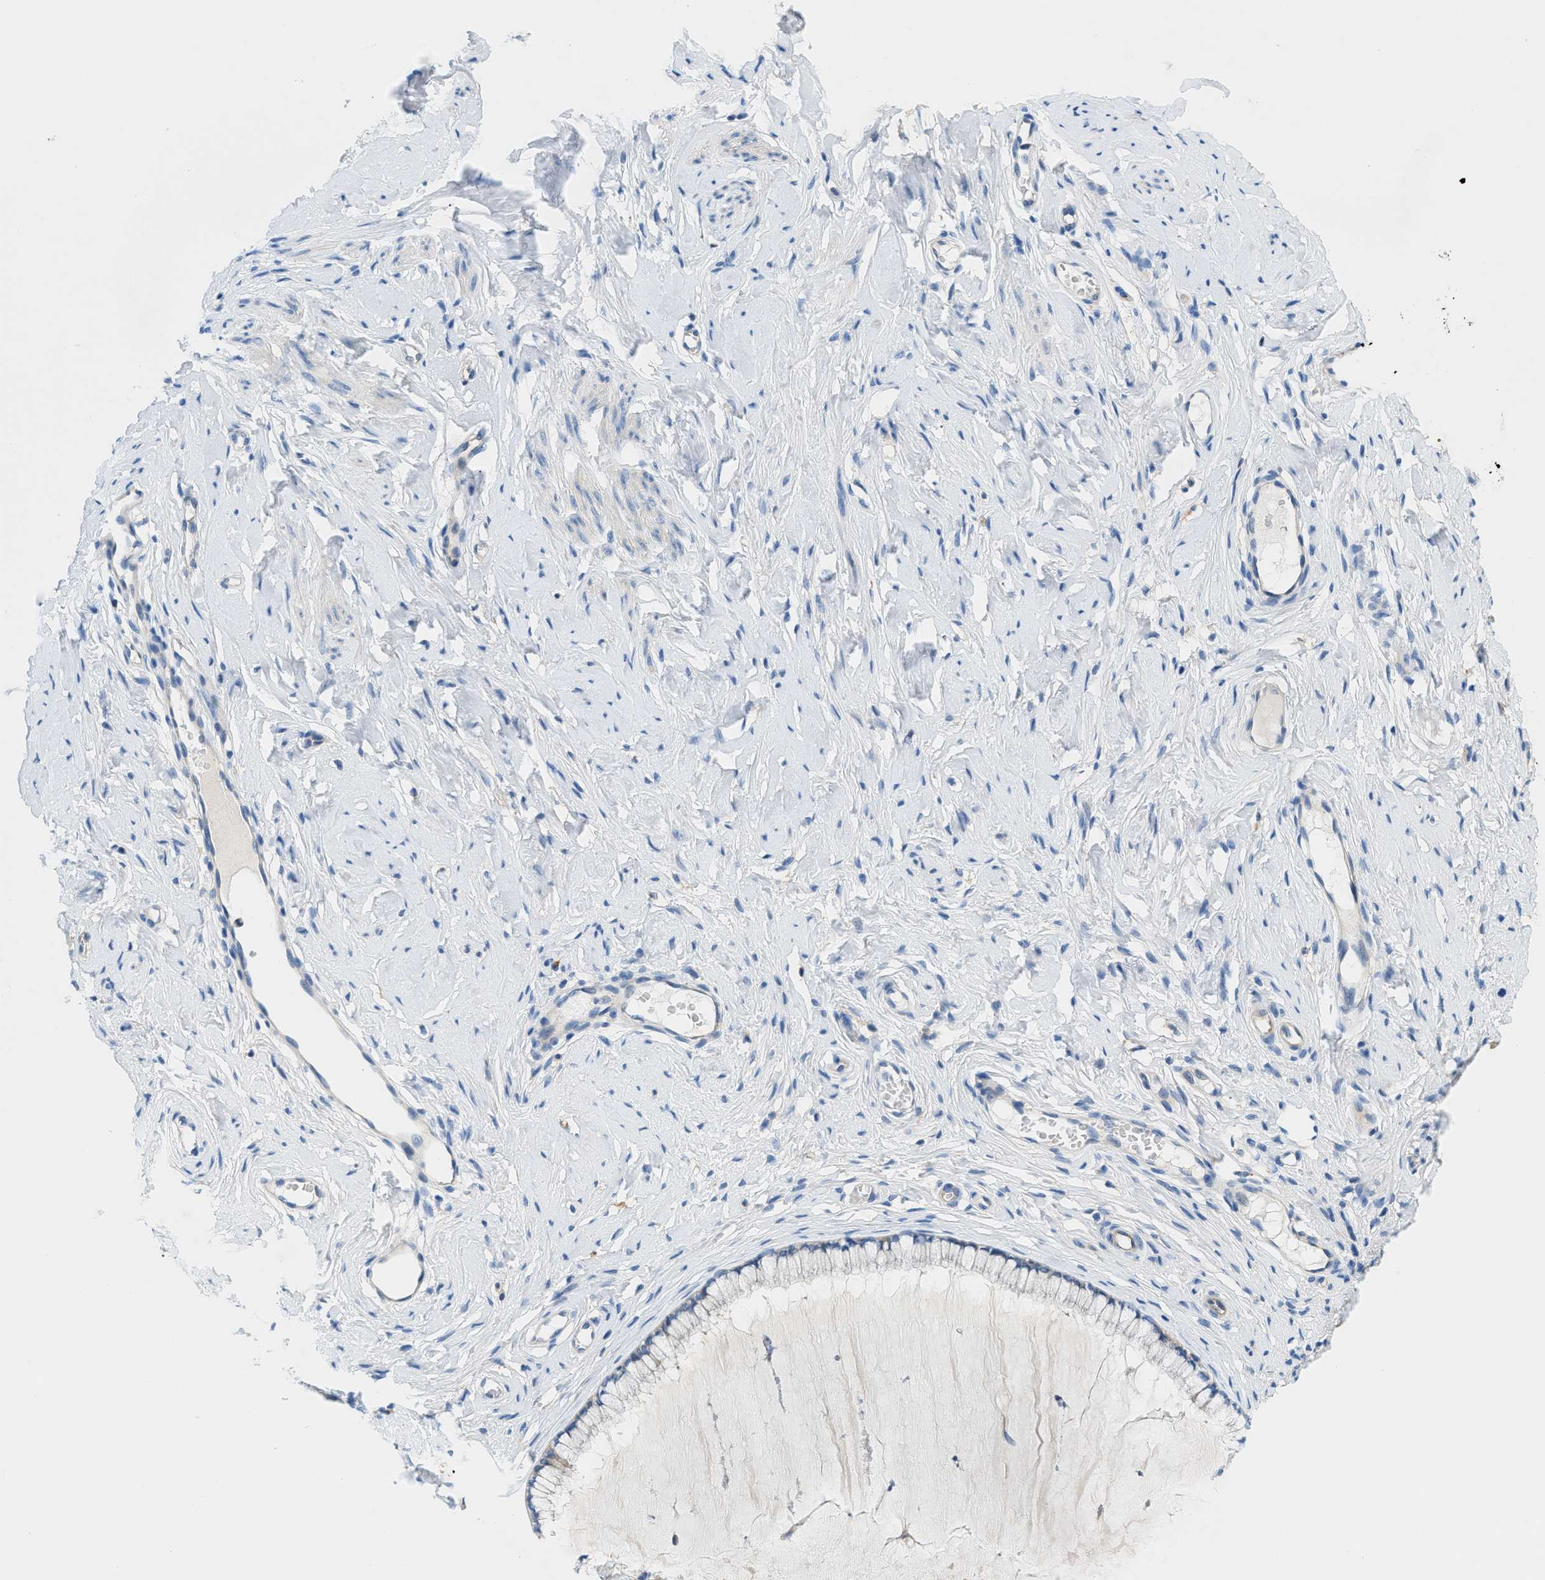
{"staining": {"intensity": "negative", "quantity": "none", "location": "none"}, "tissue": "cervix", "cell_type": "Glandular cells", "image_type": "normal", "snomed": [{"axis": "morphology", "description": "Normal tissue, NOS"}, {"axis": "topography", "description": "Cervix"}], "caption": "Glandular cells are negative for brown protein staining in unremarkable cervix. Brightfield microscopy of immunohistochemistry (IHC) stained with DAB (3,3'-diaminobenzidine) (brown) and hematoxylin (blue), captured at high magnification.", "gene": "ORAI1", "patient": {"sex": "female", "age": 39}}